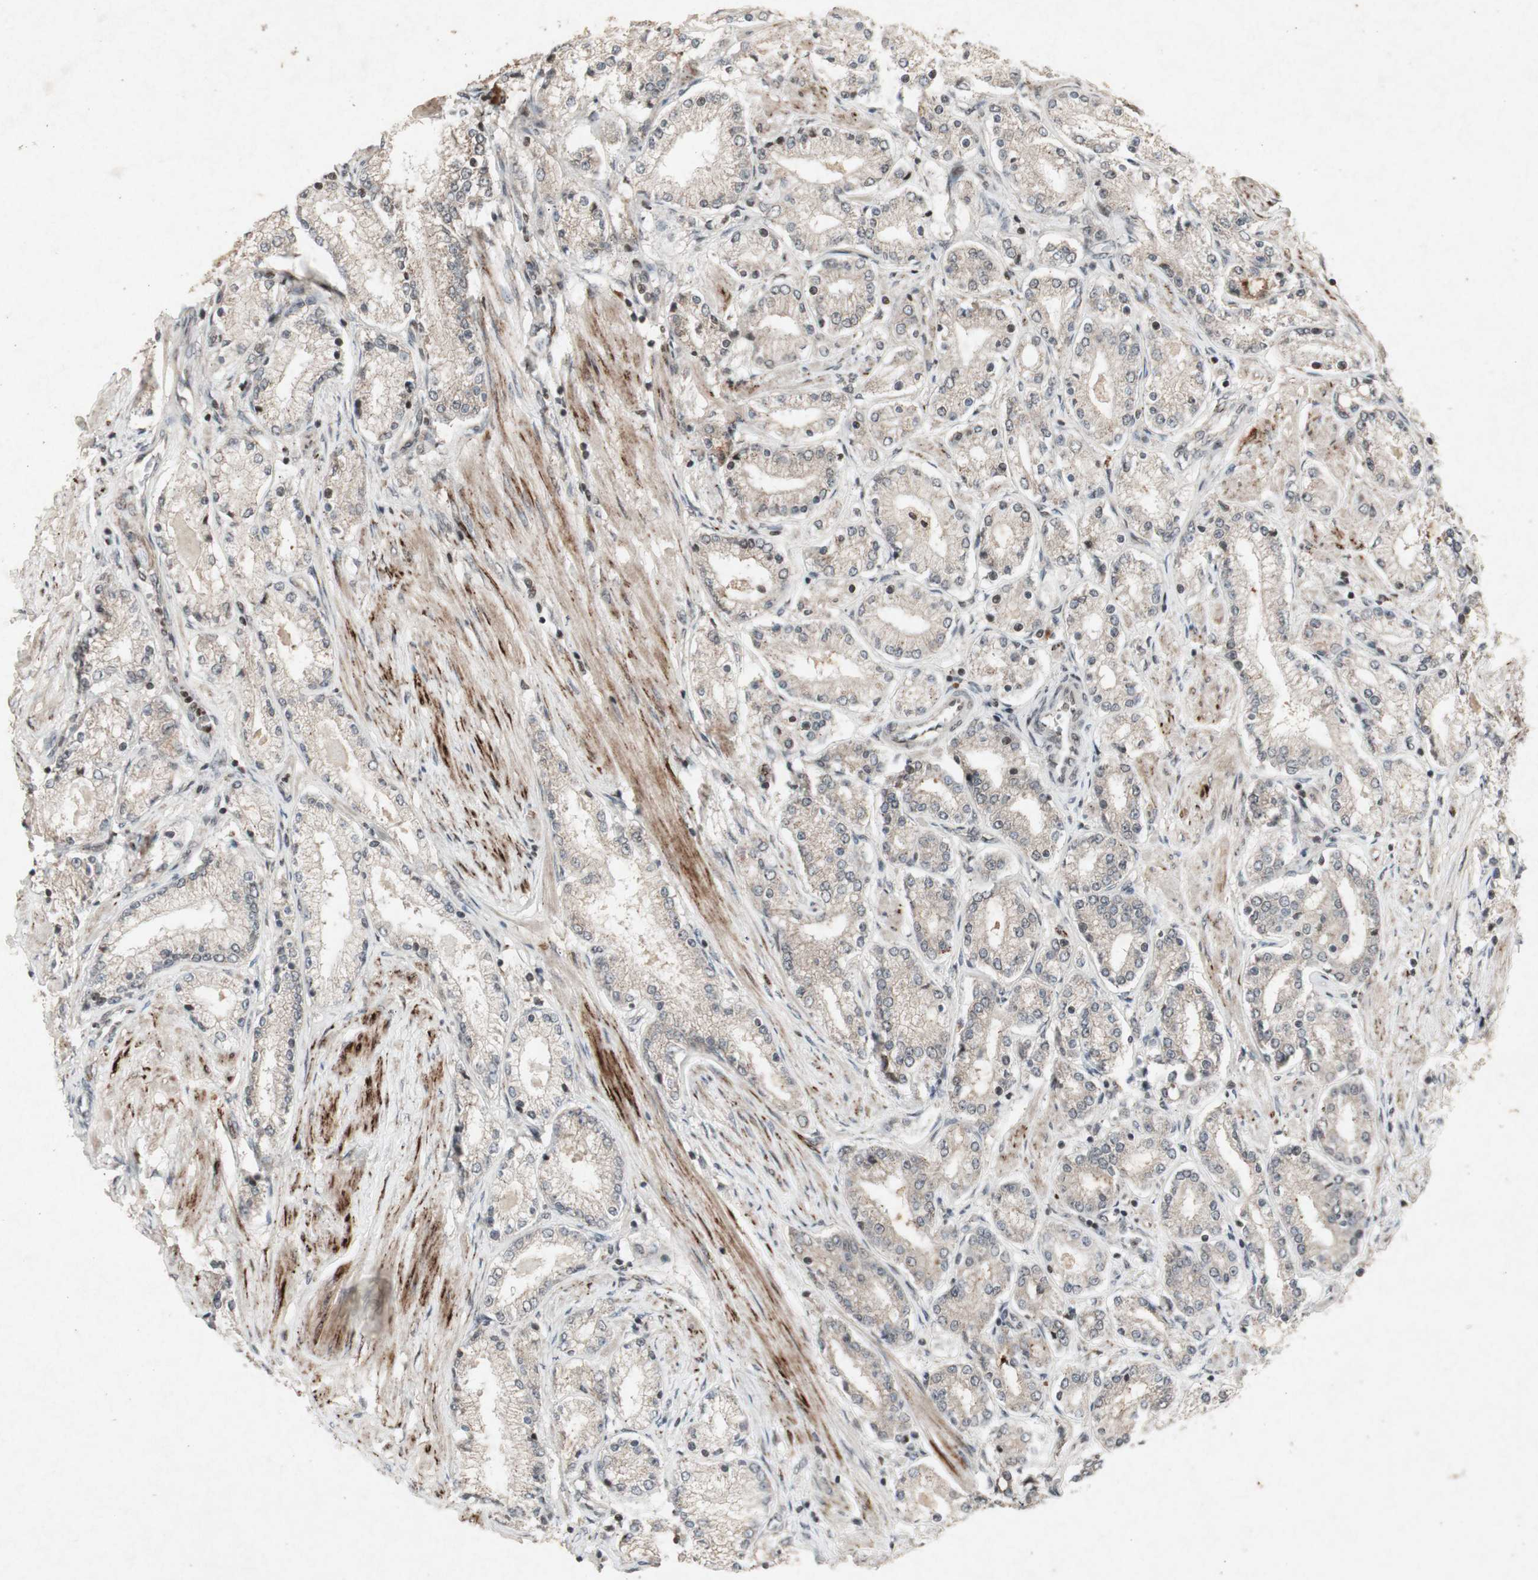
{"staining": {"intensity": "weak", "quantity": ">75%", "location": "cytoplasmic/membranous"}, "tissue": "prostate cancer", "cell_type": "Tumor cells", "image_type": "cancer", "snomed": [{"axis": "morphology", "description": "Adenocarcinoma, Low grade"}, {"axis": "topography", "description": "Prostate"}], "caption": "About >75% of tumor cells in human prostate cancer demonstrate weak cytoplasmic/membranous protein expression as visualized by brown immunohistochemical staining.", "gene": "PLXNA1", "patient": {"sex": "male", "age": 63}}